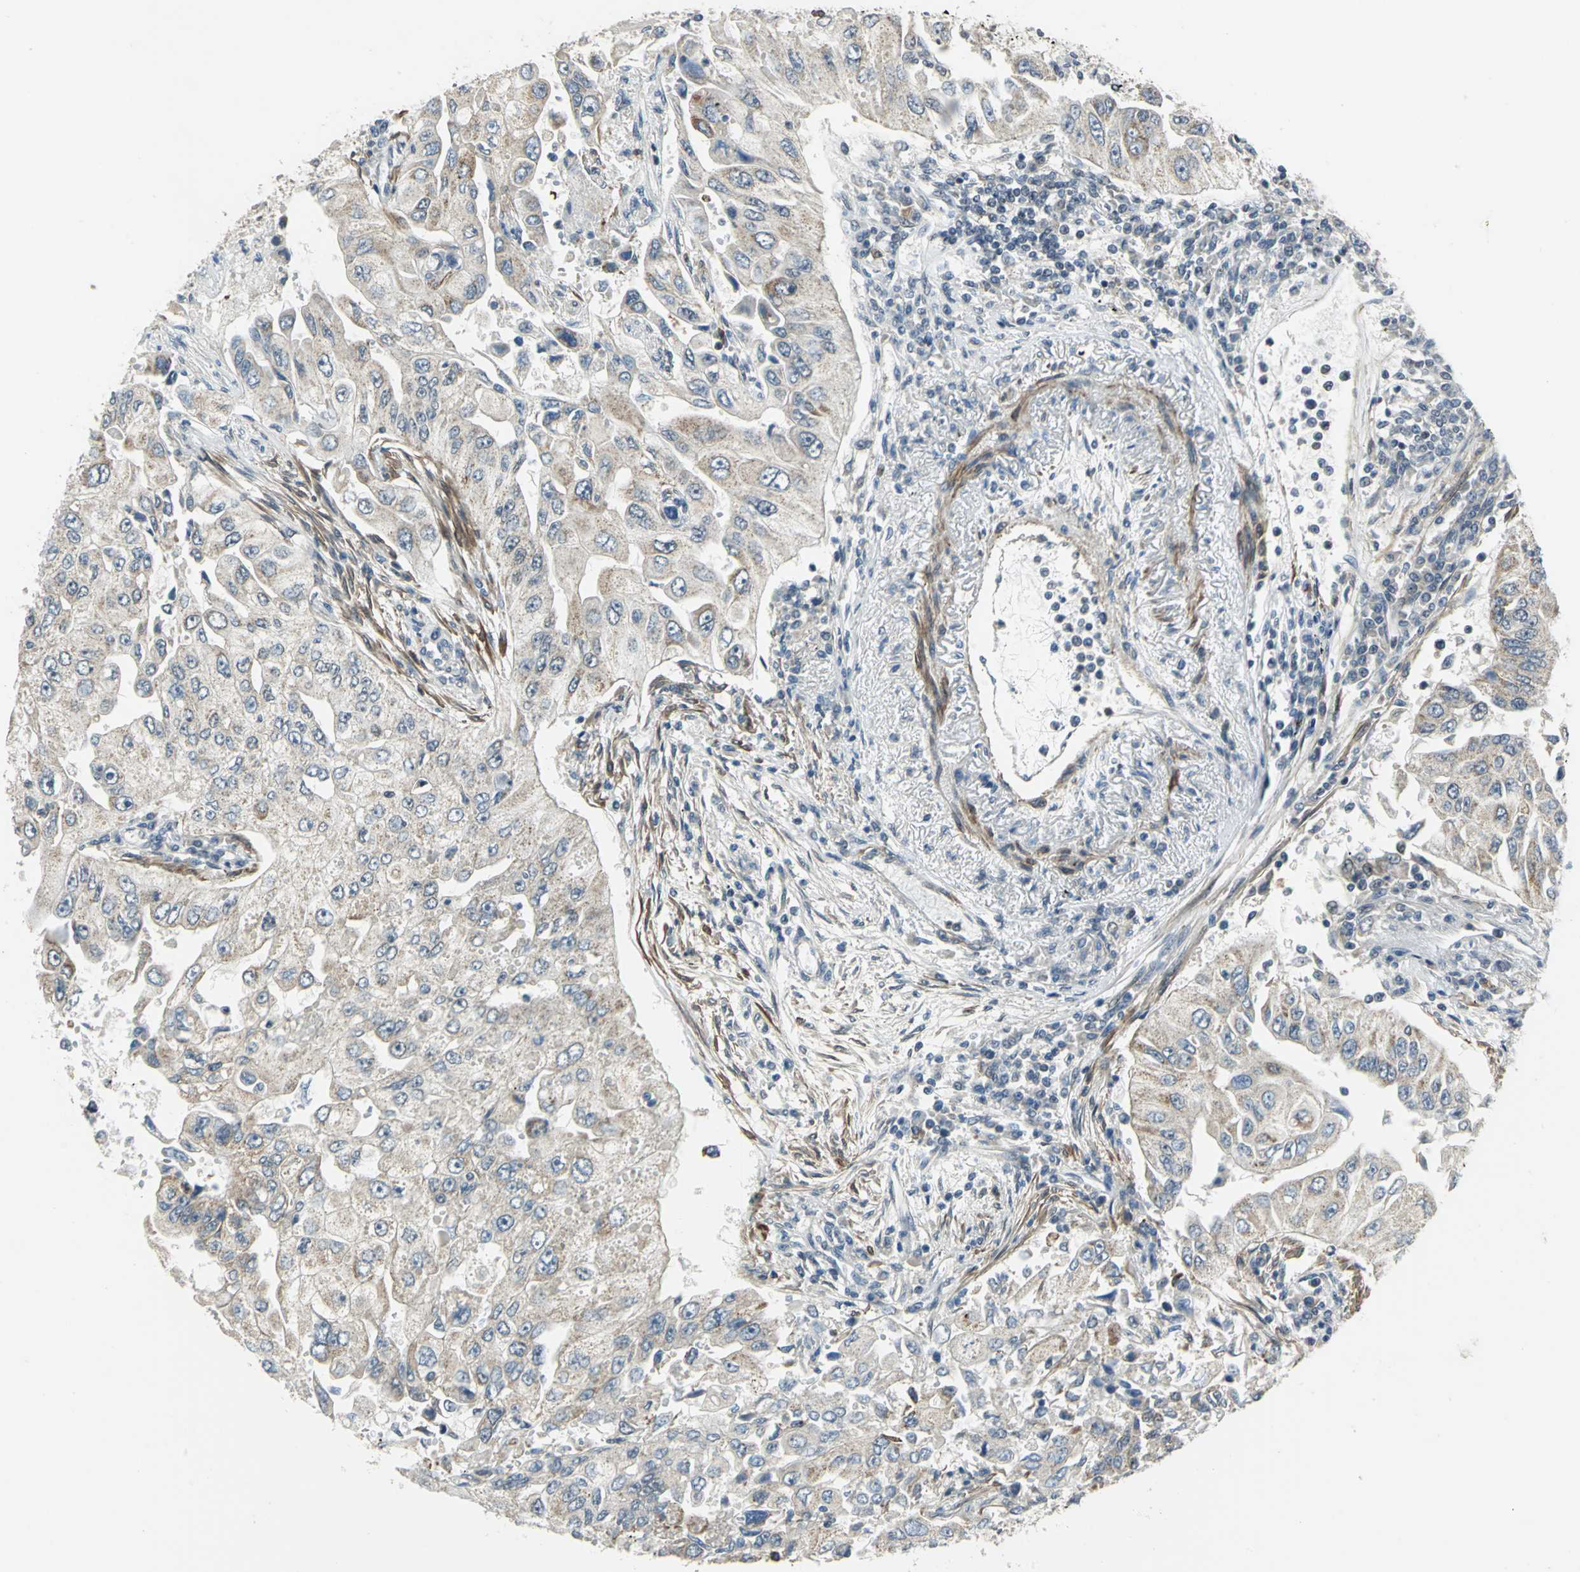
{"staining": {"intensity": "weak", "quantity": "25%-75%", "location": "cytoplasmic/membranous"}, "tissue": "lung cancer", "cell_type": "Tumor cells", "image_type": "cancer", "snomed": [{"axis": "morphology", "description": "Adenocarcinoma, NOS"}, {"axis": "topography", "description": "Lung"}], "caption": "Adenocarcinoma (lung) was stained to show a protein in brown. There is low levels of weak cytoplasmic/membranous positivity in about 25%-75% of tumor cells. Using DAB (brown) and hematoxylin (blue) stains, captured at high magnification using brightfield microscopy.", "gene": "MTA1", "patient": {"sex": "male", "age": 84}}